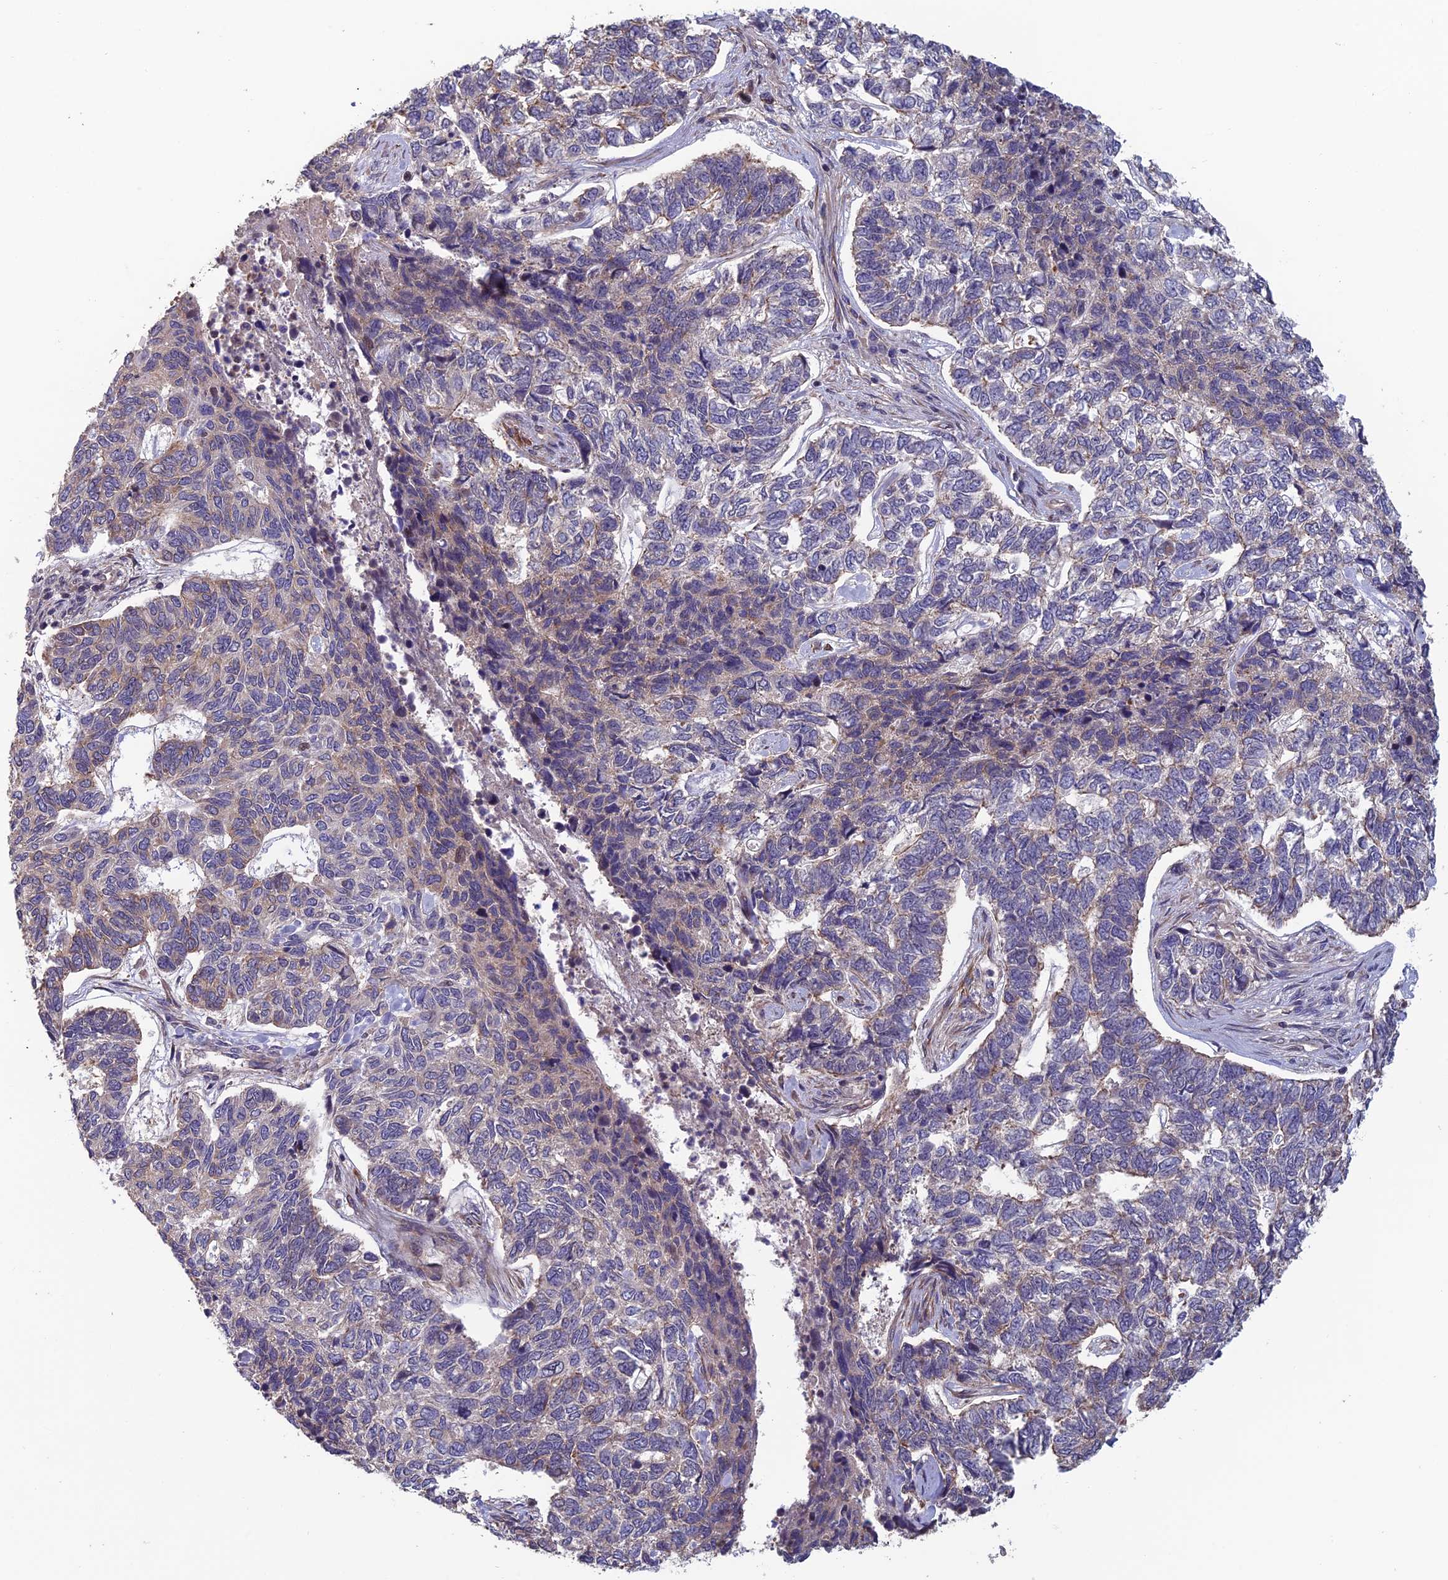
{"staining": {"intensity": "weak", "quantity": "<25%", "location": "cytoplasmic/membranous"}, "tissue": "skin cancer", "cell_type": "Tumor cells", "image_type": "cancer", "snomed": [{"axis": "morphology", "description": "Basal cell carcinoma"}, {"axis": "topography", "description": "Skin"}], "caption": "Tumor cells show no significant expression in skin cancer.", "gene": "CCDC183", "patient": {"sex": "female", "age": 65}}